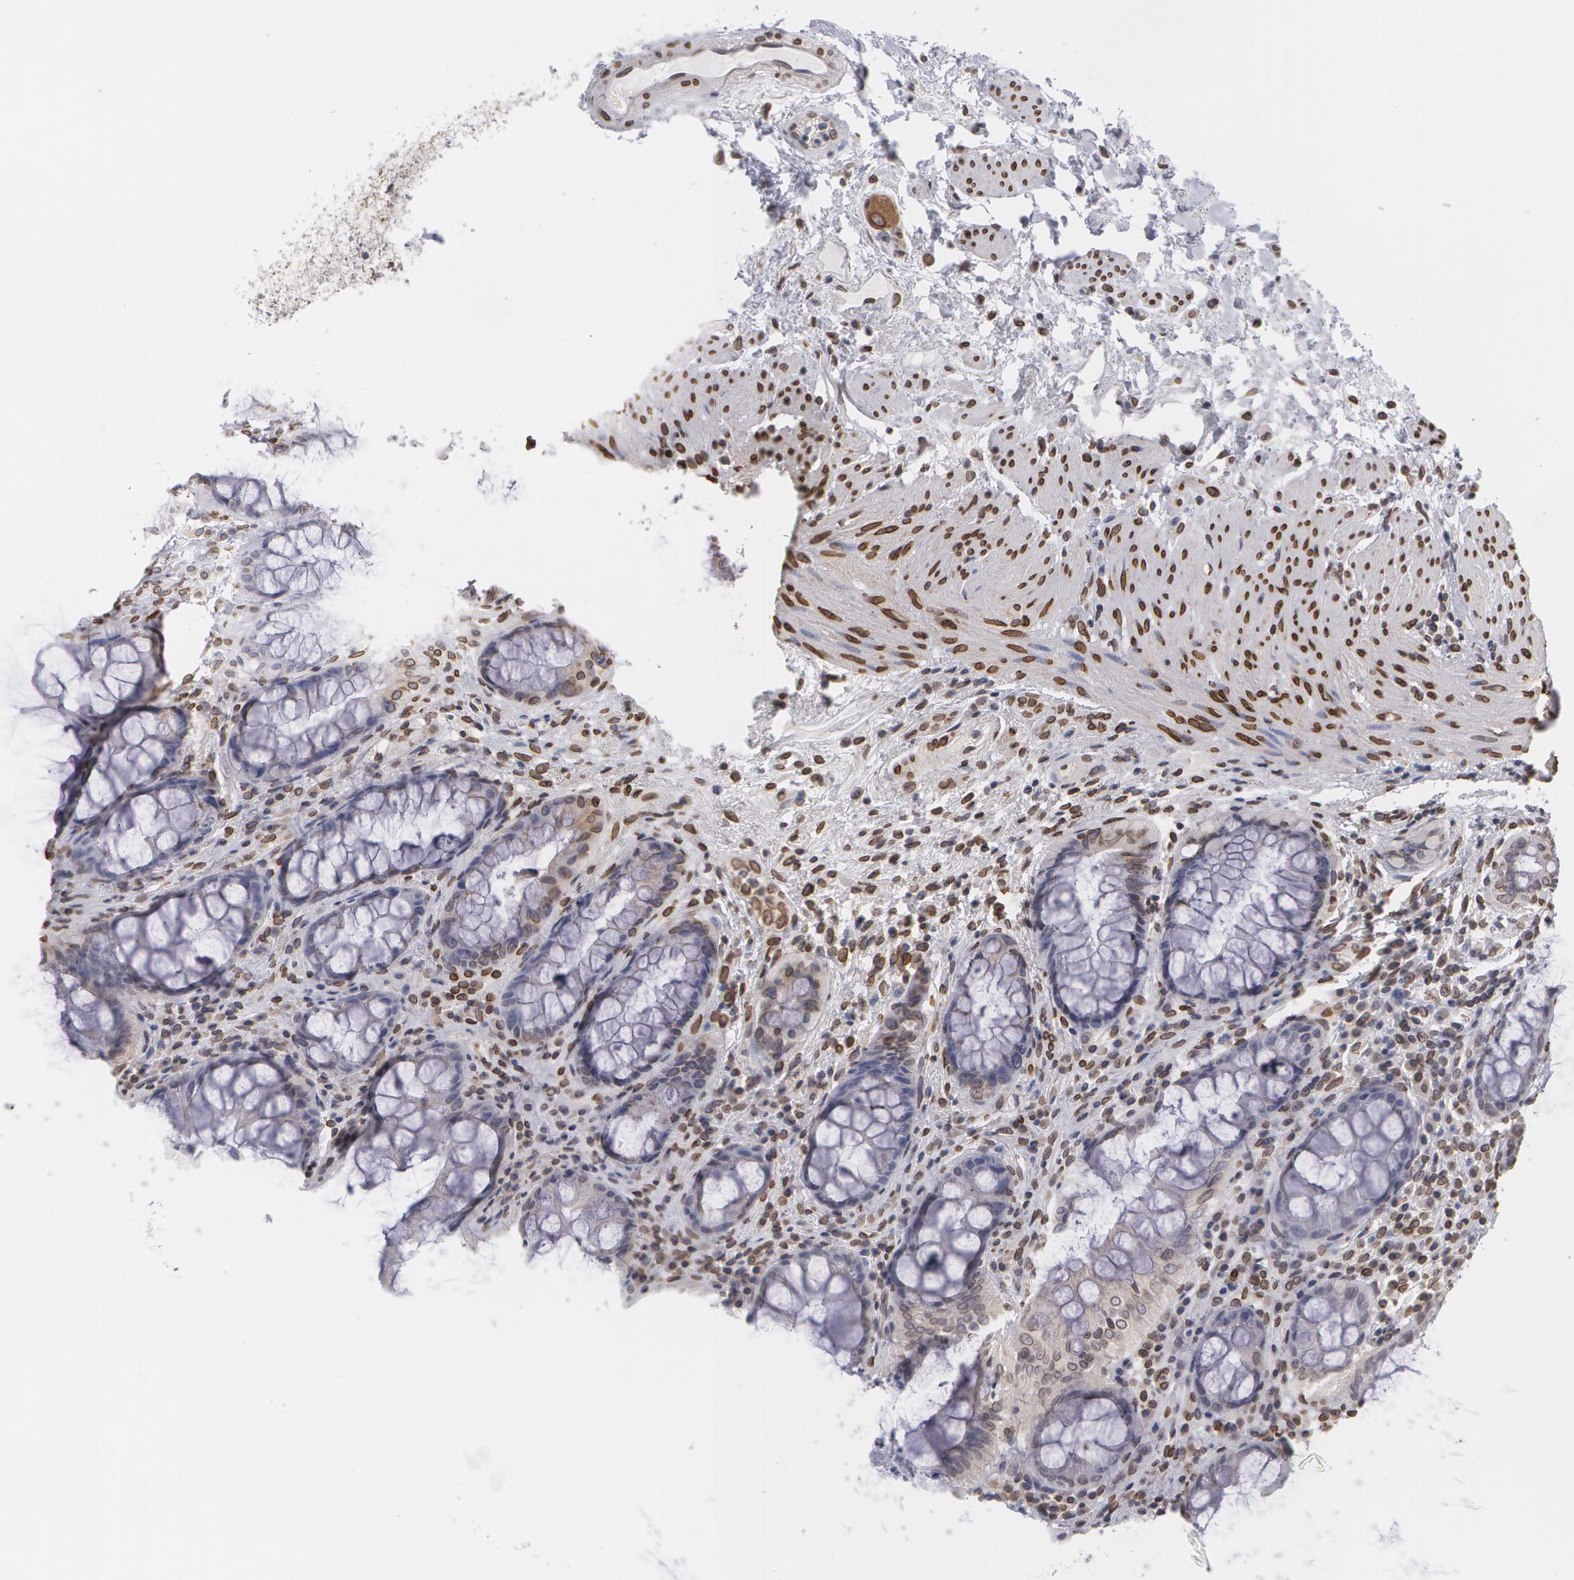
{"staining": {"intensity": "moderate", "quantity": "25%-75%", "location": "cytoplasmic/membranous,nuclear"}, "tissue": "rectum", "cell_type": "Glandular cells", "image_type": "normal", "snomed": [{"axis": "morphology", "description": "Normal tissue, NOS"}, {"axis": "topography", "description": "Rectum"}], "caption": "A medium amount of moderate cytoplasmic/membranous,nuclear expression is identified in approximately 25%-75% of glandular cells in normal rectum.", "gene": "EMD", "patient": {"sex": "female", "age": 75}}